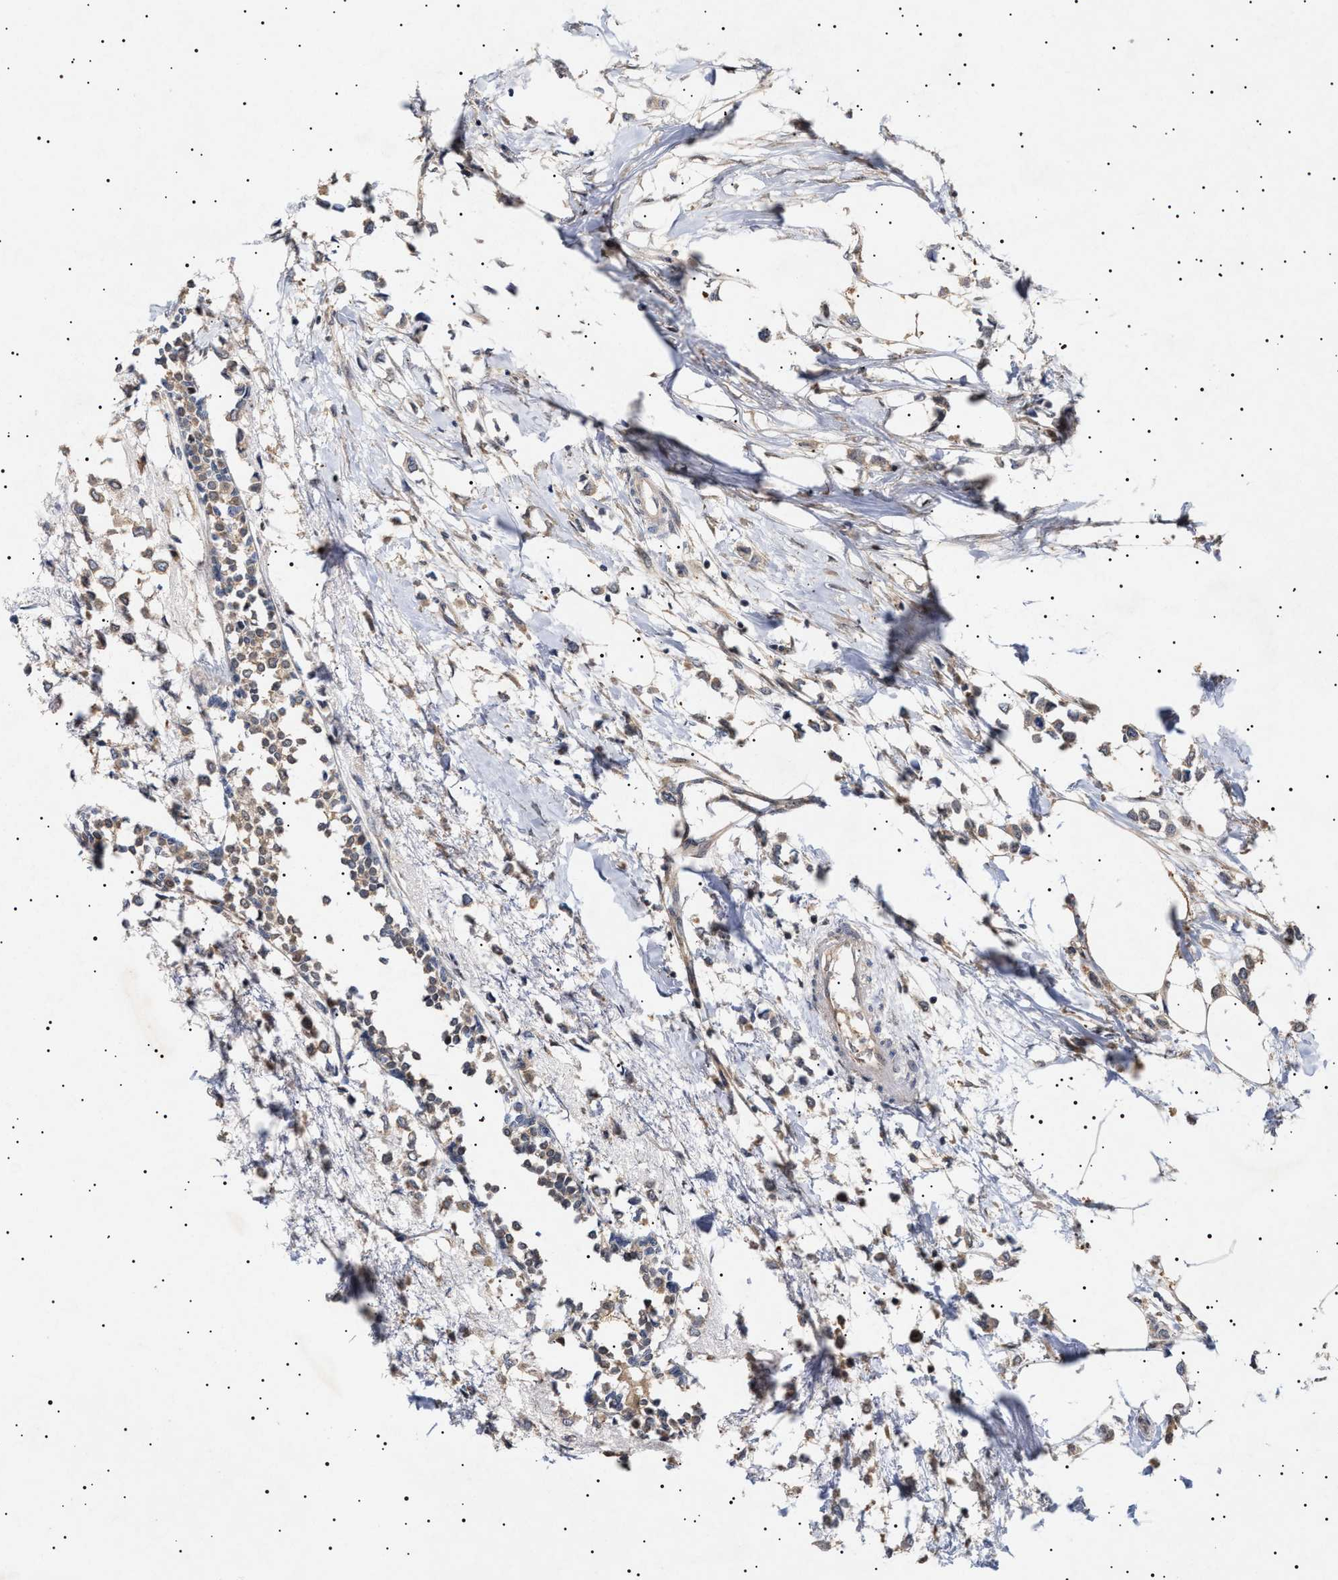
{"staining": {"intensity": "weak", "quantity": ">75%", "location": "cytoplasmic/membranous"}, "tissue": "breast cancer", "cell_type": "Tumor cells", "image_type": "cancer", "snomed": [{"axis": "morphology", "description": "Lobular carcinoma"}, {"axis": "topography", "description": "Breast"}], "caption": "This is a histology image of immunohistochemistry staining of lobular carcinoma (breast), which shows weak staining in the cytoplasmic/membranous of tumor cells.", "gene": "NPLOC4", "patient": {"sex": "female", "age": 51}}